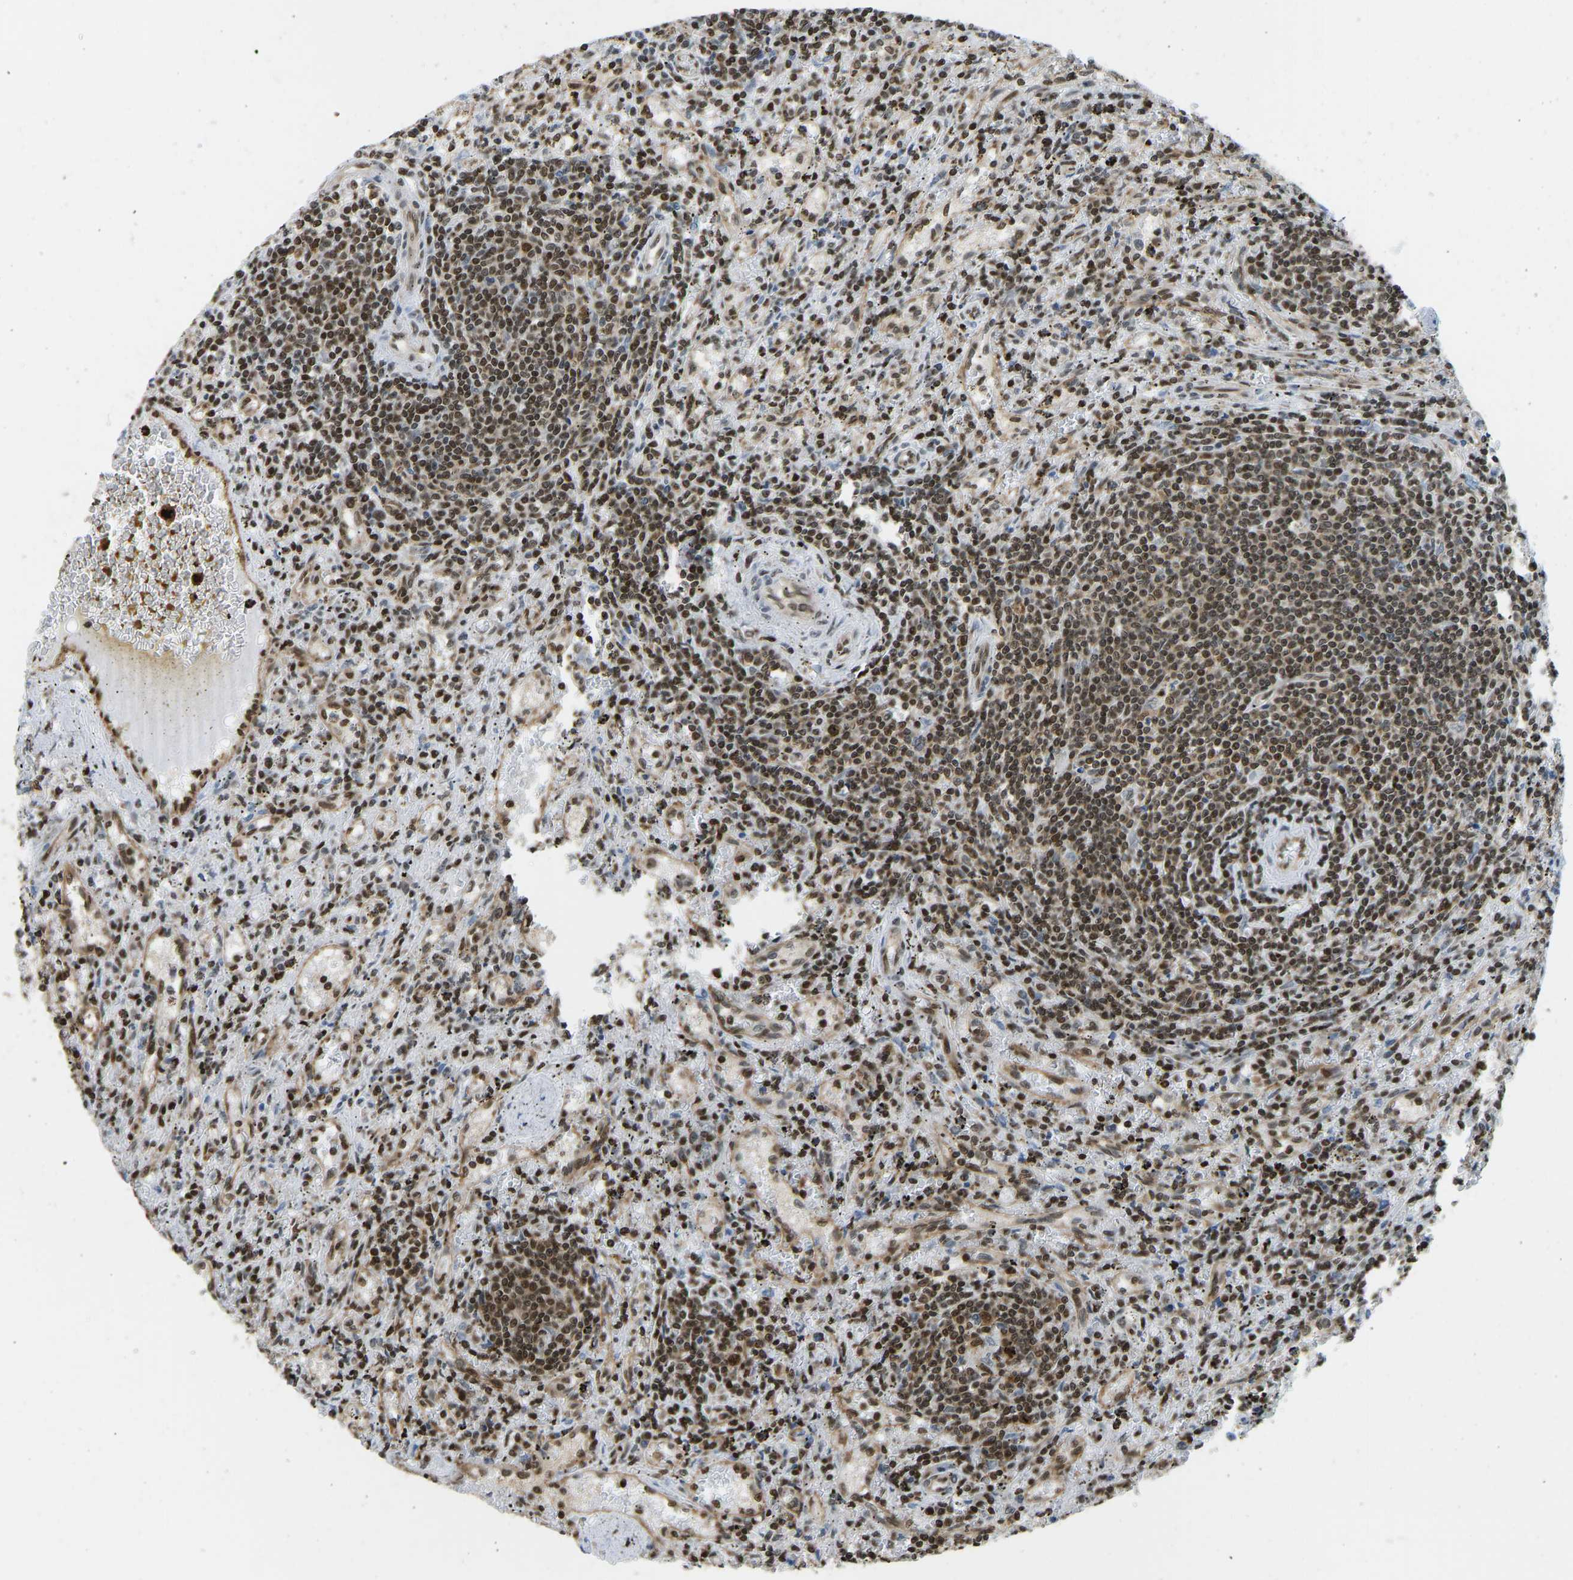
{"staining": {"intensity": "moderate", "quantity": "25%-75%", "location": "nuclear"}, "tissue": "lymphoma", "cell_type": "Tumor cells", "image_type": "cancer", "snomed": [{"axis": "morphology", "description": "Malignant lymphoma, non-Hodgkin's type, Low grade"}, {"axis": "topography", "description": "Spleen"}], "caption": "Human lymphoma stained for a protein (brown) shows moderate nuclear positive expression in approximately 25%-75% of tumor cells.", "gene": "ZSCAN20", "patient": {"sex": "male", "age": 76}}